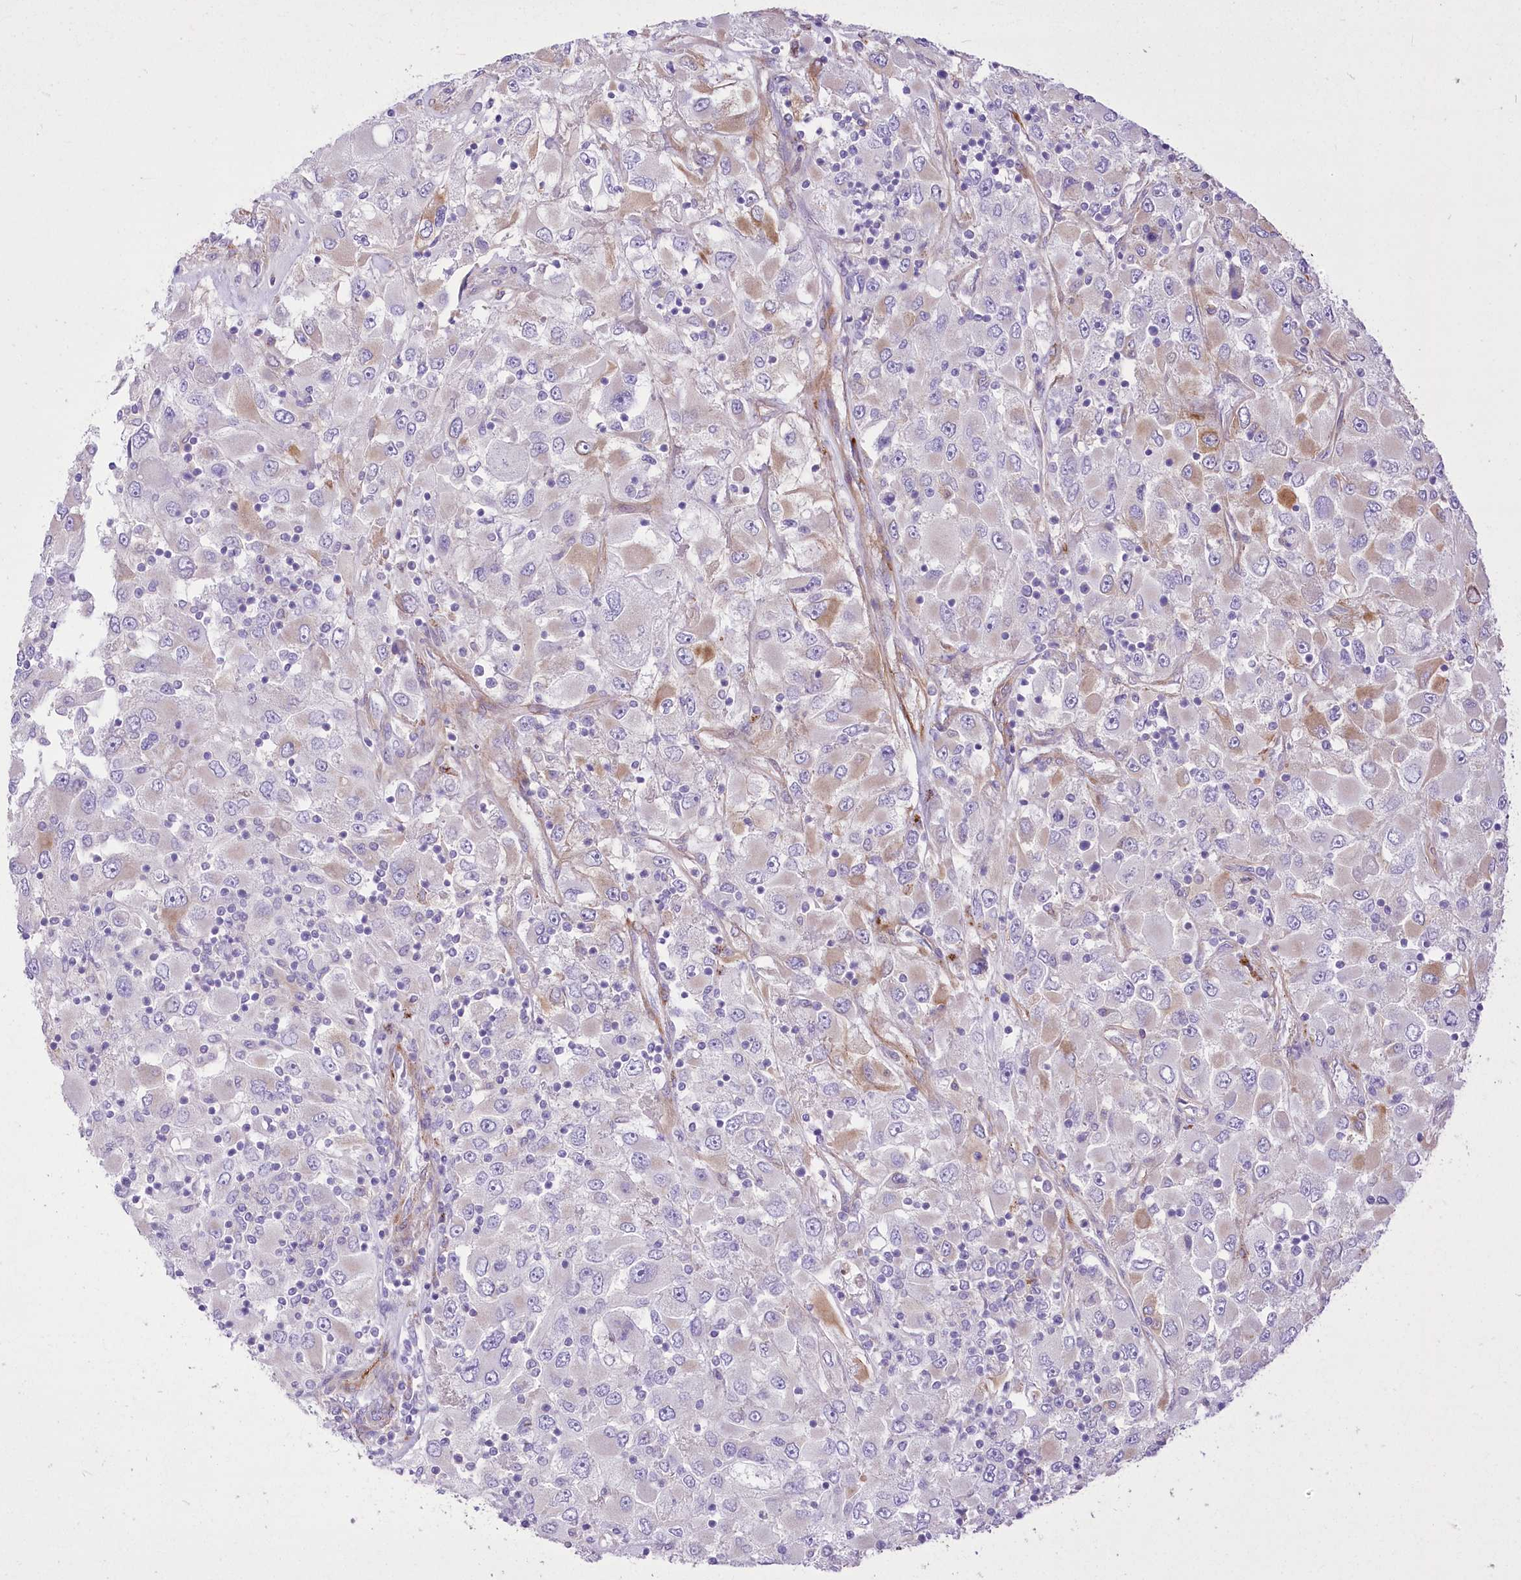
{"staining": {"intensity": "negative", "quantity": "none", "location": "none"}, "tissue": "renal cancer", "cell_type": "Tumor cells", "image_type": "cancer", "snomed": [{"axis": "morphology", "description": "Adenocarcinoma, NOS"}, {"axis": "topography", "description": "Kidney"}], "caption": "DAB immunohistochemical staining of human renal cancer displays no significant positivity in tumor cells.", "gene": "ANGPTL3", "patient": {"sex": "female", "age": 52}}